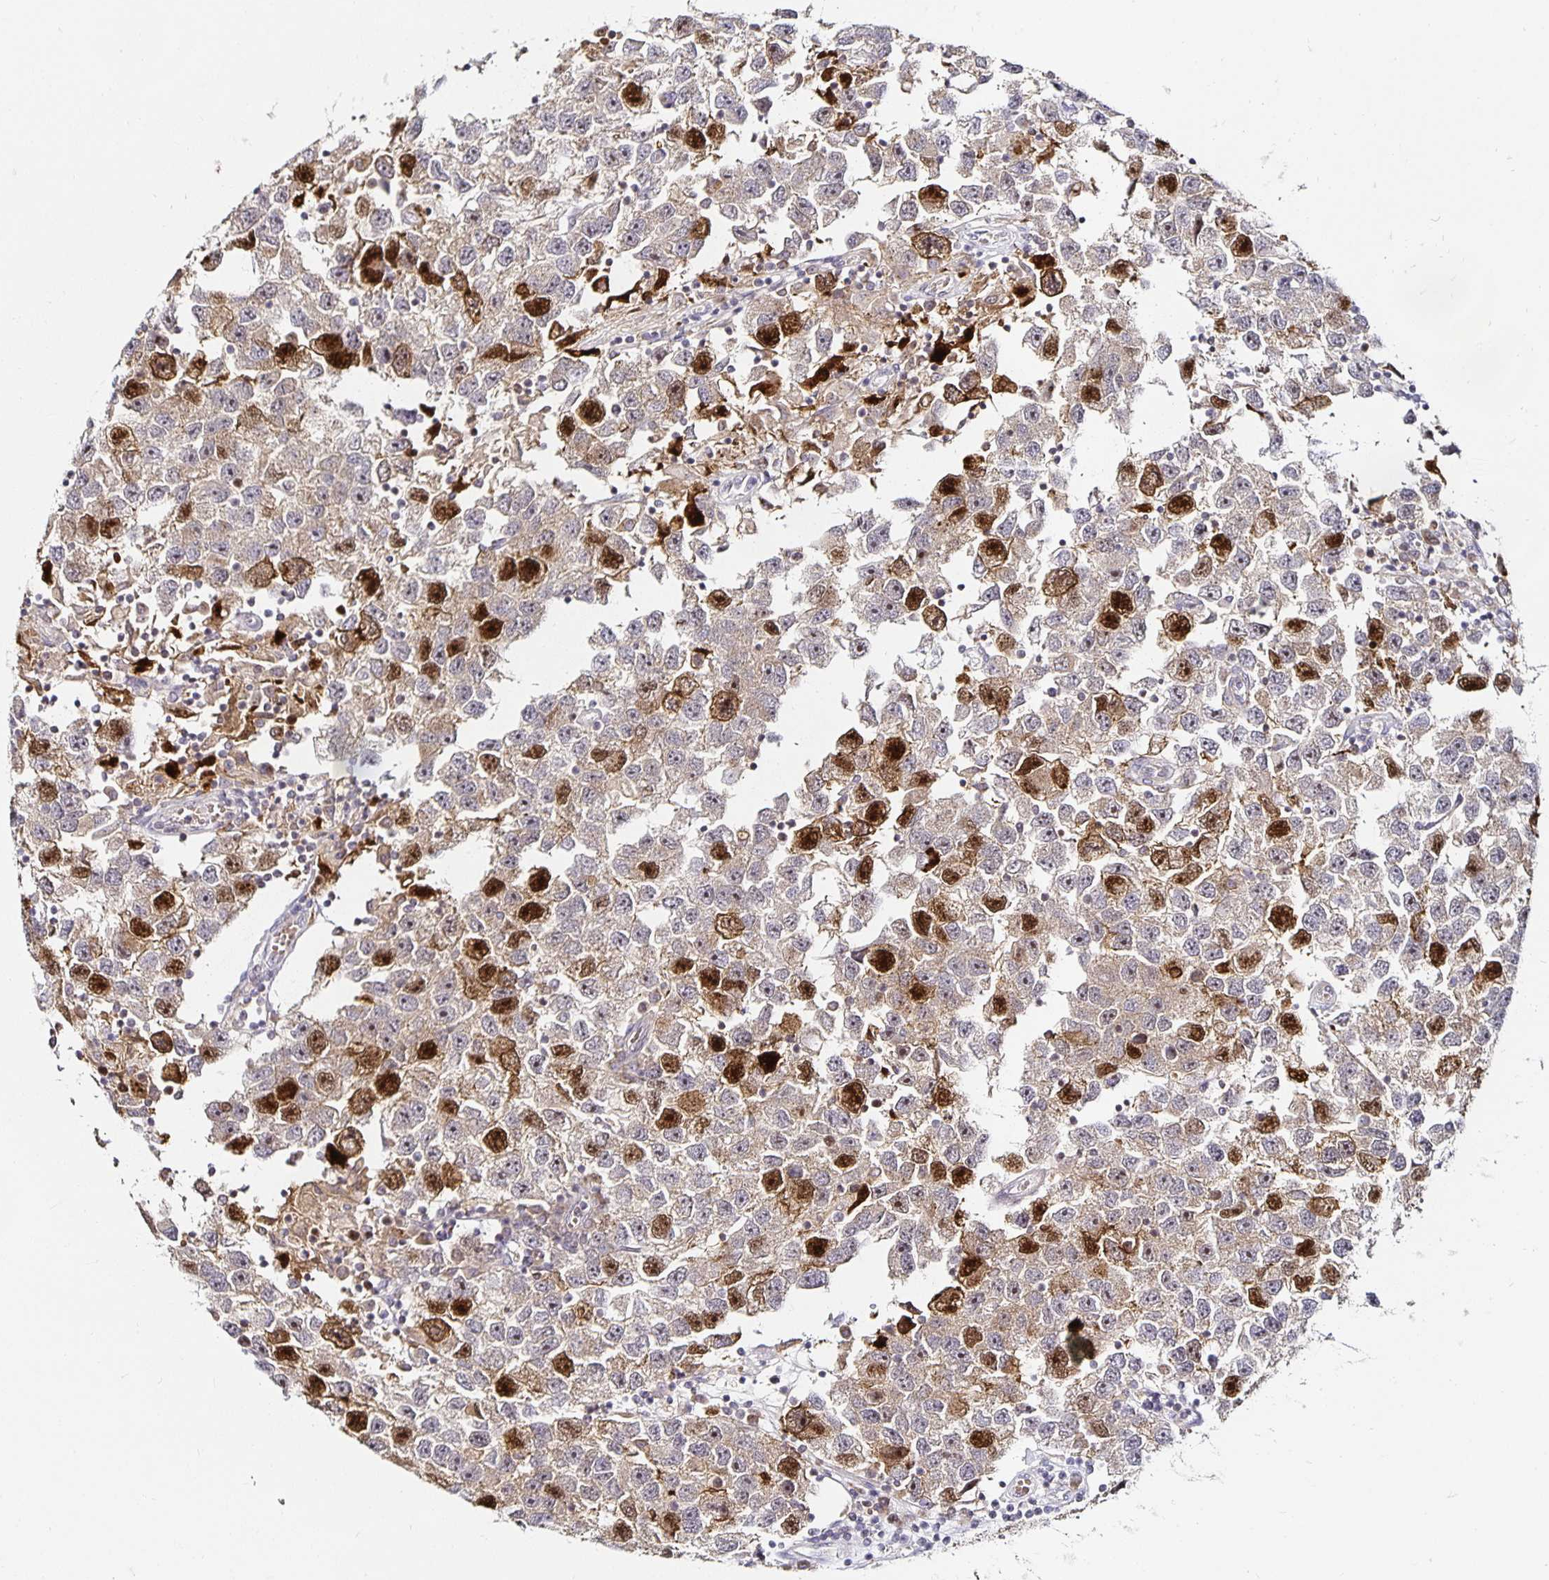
{"staining": {"intensity": "strong", "quantity": "<25%", "location": "cytoplasmic/membranous,nuclear"}, "tissue": "testis cancer", "cell_type": "Tumor cells", "image_type": "cancer", "snomed": [{"axis": "morphology", "description": "Seminoma, NOS"}, {"axis": "topography", "description": "Testis"}], "caption": "Immunohistochemistry (IHC) (DAB (3,3'-diaminobenzidine)) staining of human testis cancer reveals strong cytoplasmic/membranous and nuclear protein positivity in about <25% of tumor cells. (Brightfield microscopy of DAB IHC at high magnification).", "gene": "ANLN", "patient": {"sex": "male", "age": 26}}